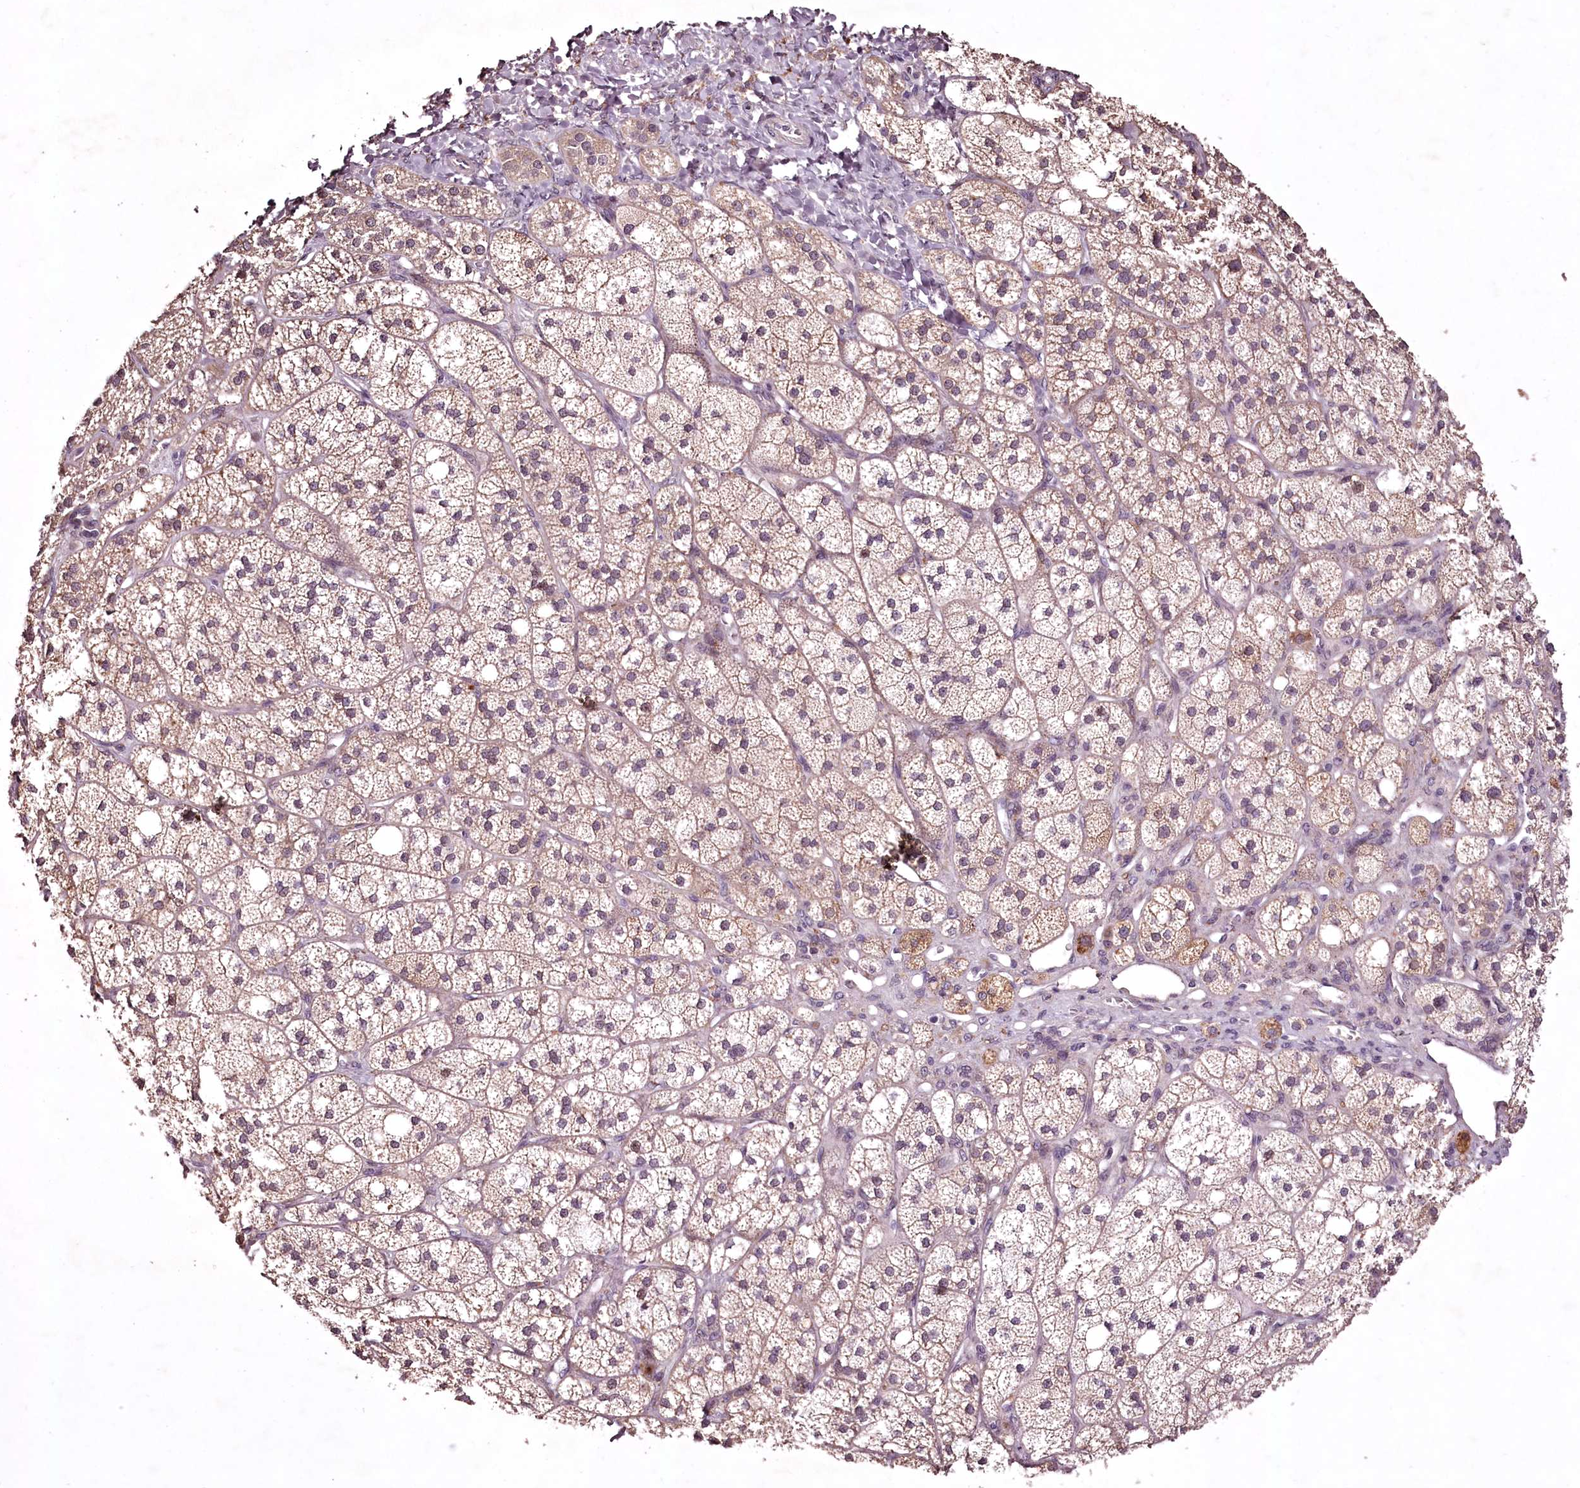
{"staining": {"intensity": "moderate", "quantity": "25%-75%", "location": "cytoplasmic/membranous"}, "tissue": "adrenal gland", "cell_type": "Glandular cells", "image_type": "normal", "snomed": [{"axis": "morphology", "description": "Normal tissue, NOS"}, {"axis": "topography", "description": "Adrenal gland"}], "caption": "Immunohistochemistry (IHC) staining of benign adrenal gland, which displays medium levels of moderate cytoplasmic/membranous expression in about 25%-75% of glandular cells indicating moderate cytoplasmic/membranous protein positivity. The staining was performed using DAB (brown) for protein detection and nuclei were counterstained in hematoxylin (blue).", "gene": "ADRA1D", "patient": {"sex": "male", "age": 61}}